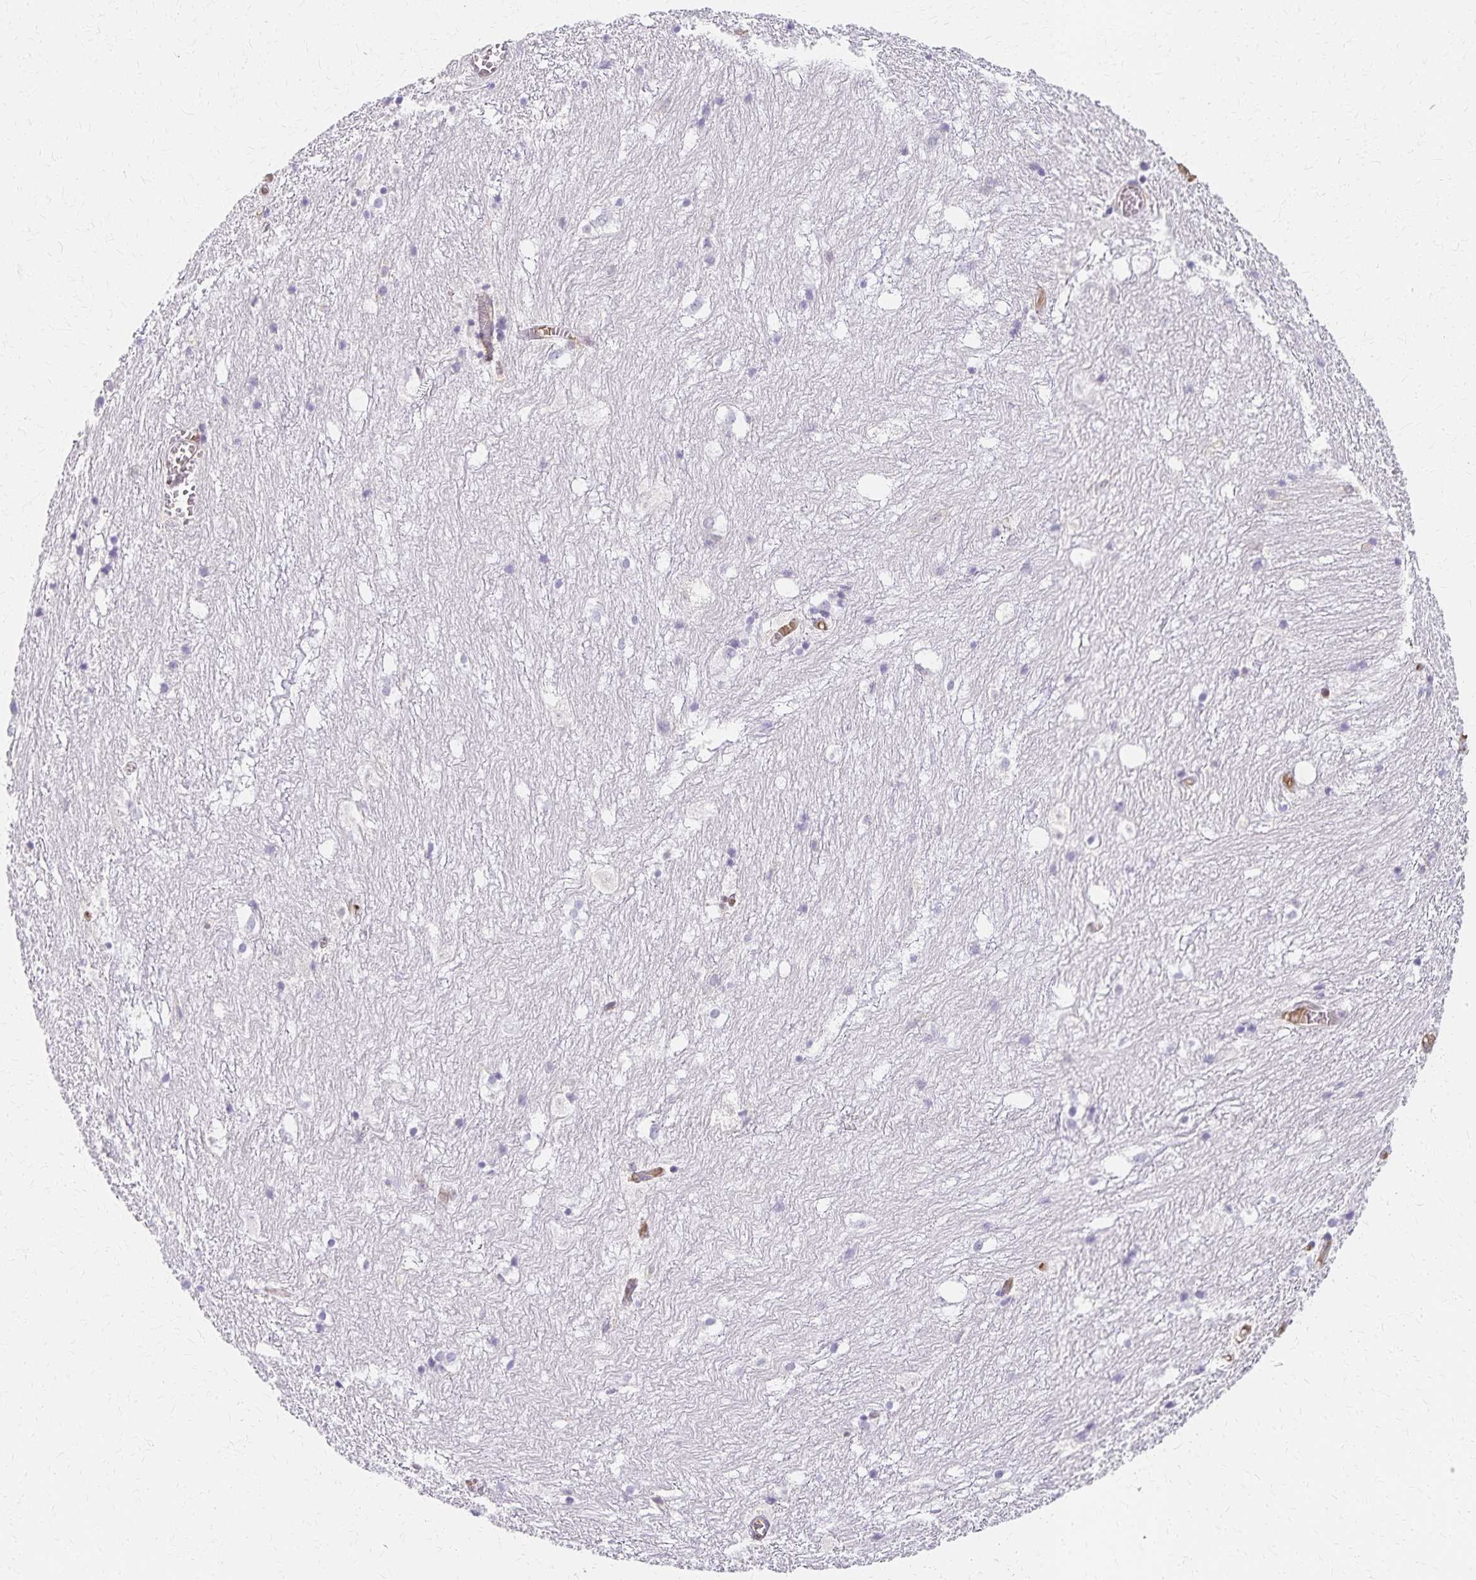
{"staining": {"intensity": "negative", "quantity": "none", "location": "none"}, "tissue": "hippocampus", "cell_type": "Glial cells", "image_type": "normal", "snomed": [{"axis": "morphology", "description": "Normal tissue, NOS"}, {"axis": "topography", "description": "Hippocampus"}], "caption": "DAB (3,3'-diaminobenzidine) immunohistochemical staining of benign hippocampus reveals no significant staining in glial cells.", "gene": "AZGP1", "patient": {"sex": "female", "age": 52}}